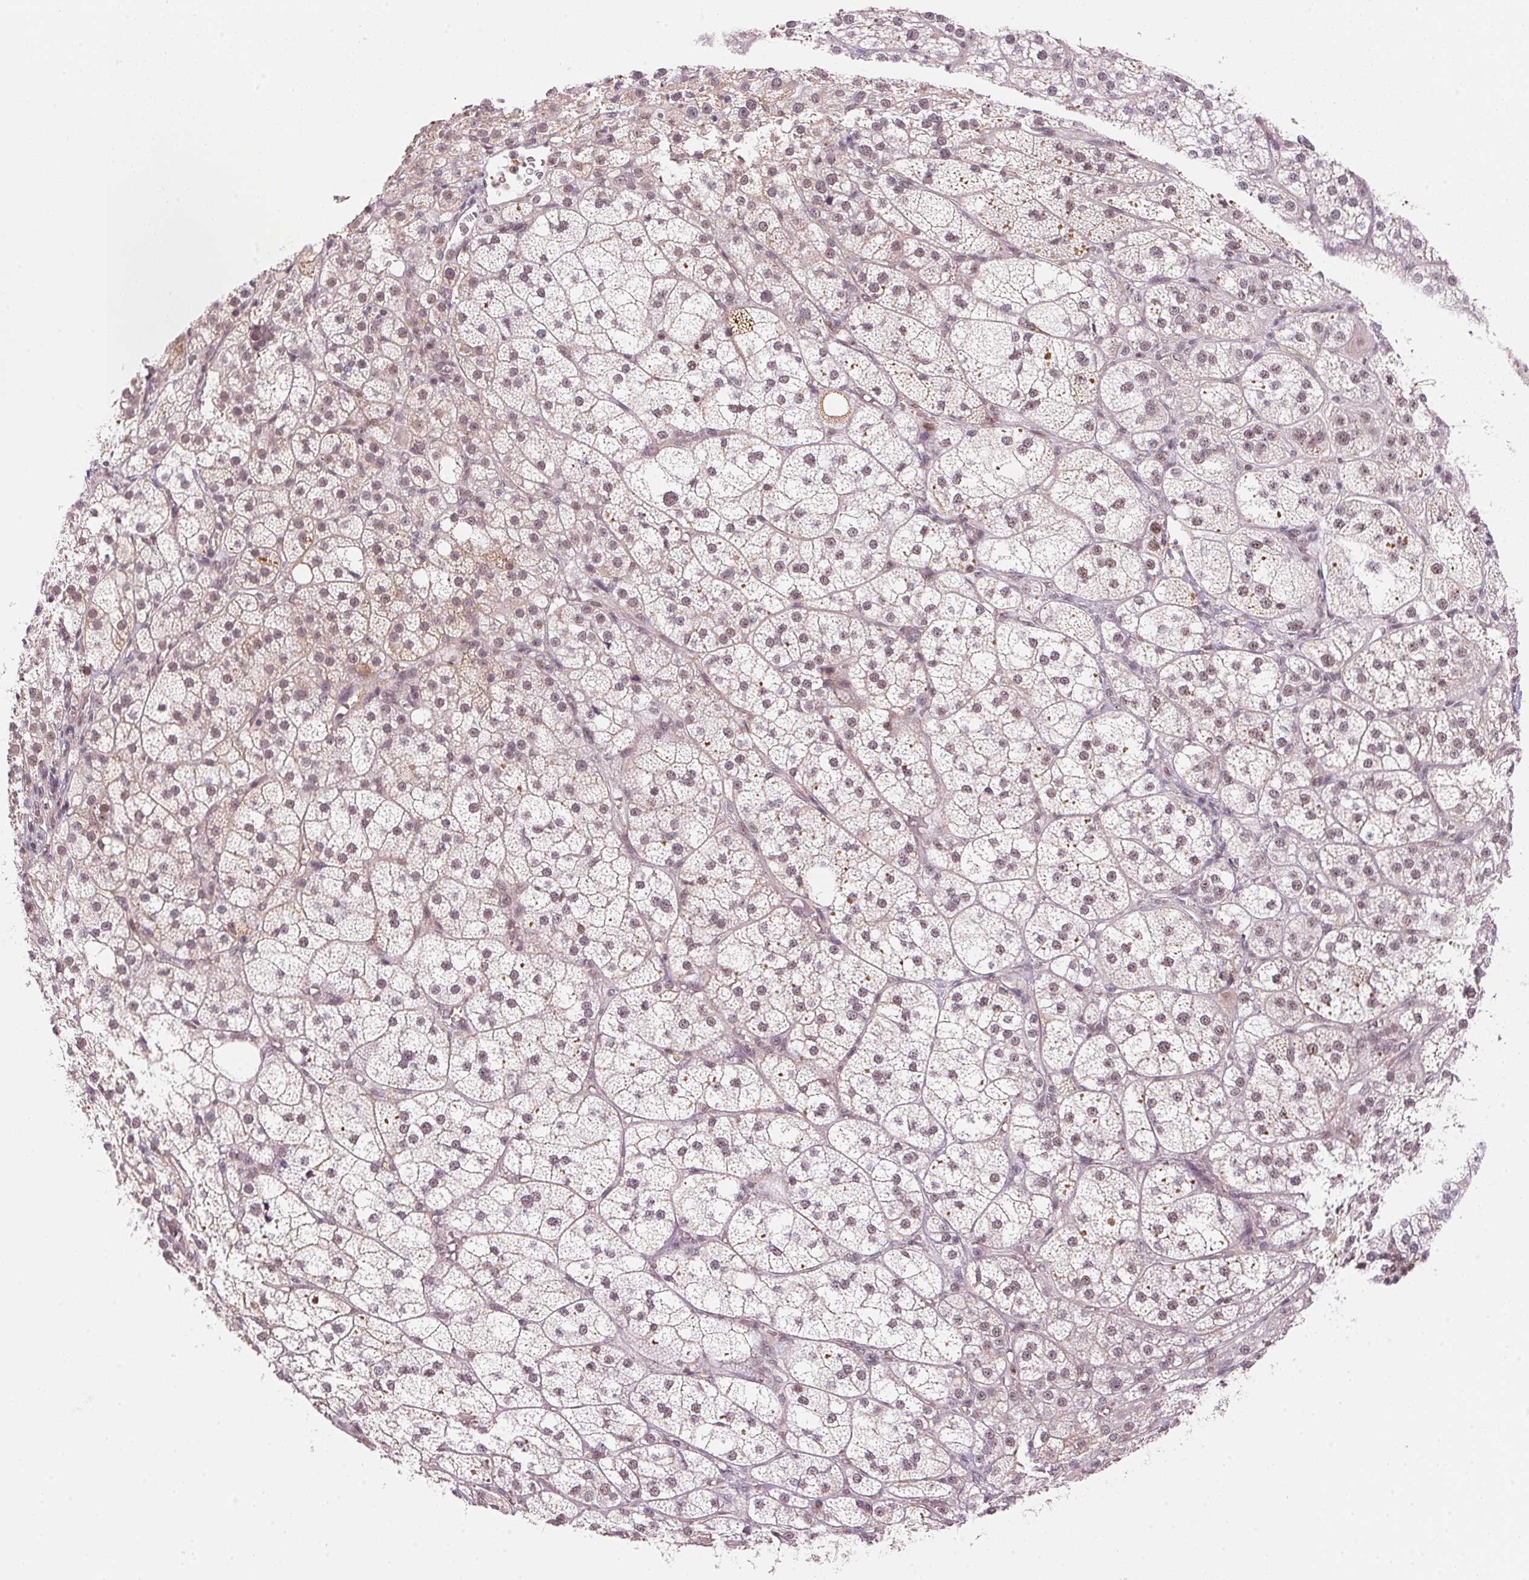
{"staining": {"intensity": "weak", "quantity": "25%-75%", "location": "nuclear"}, "tissue": "adrenal gland", "cell_type": "Glandular cells", "image_type": "normal", "snomed": [{"axis": "morphology", "description": "Normal tissue, NOS"}, {"axis": "topography", "description": "Adrenal gland"}], "caption": "Immunohistochemistry (DAB (3,3'-diaminobenzidine)) staining of normal human adrenal gland displays weak nuclear protein expression in about 25%-75% of glandular cells.", "gene": "HNRNPDL", "patient": {"sex": "female", "age": 60}}